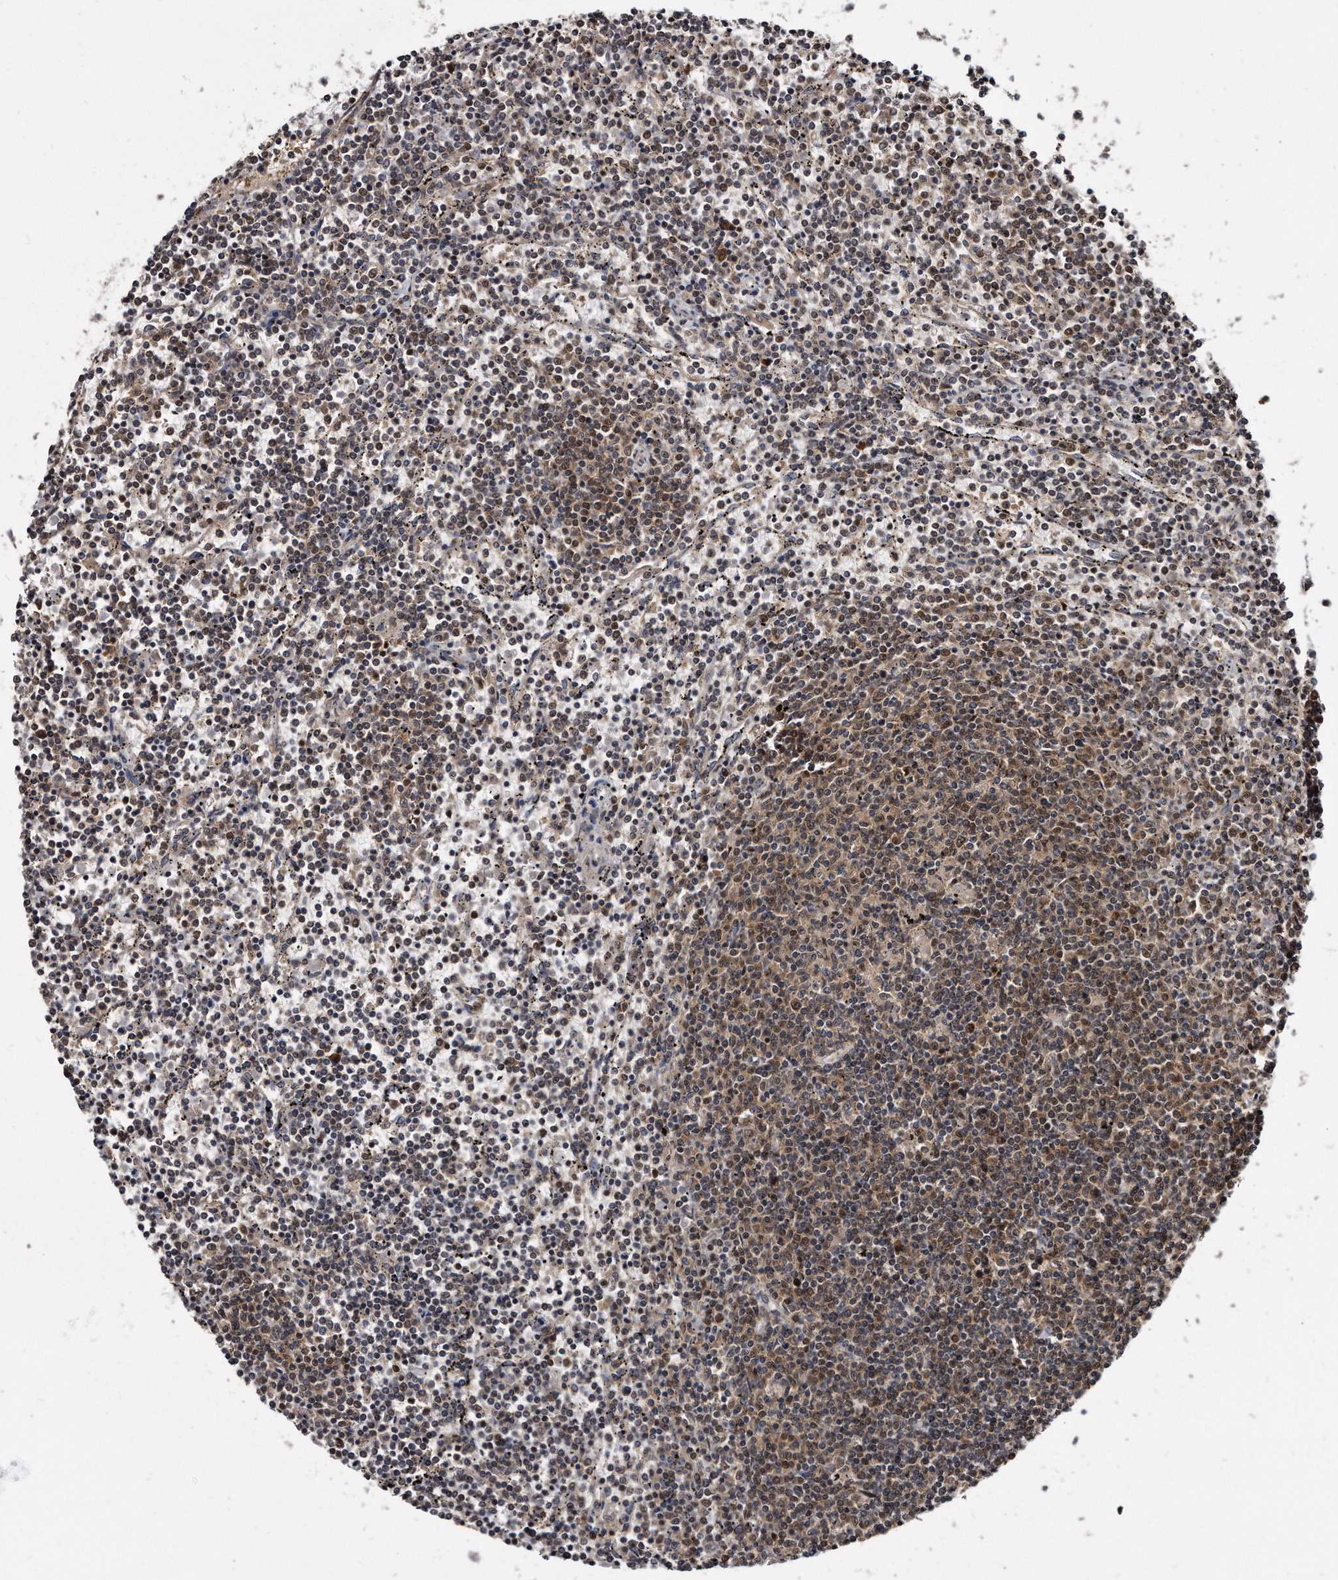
{"staining": {"intensity": "weak", "quantity": ">75%", "location": "cytoplasmic/membranous"}, "tissue": "lymphoma", "cell_type": "Tumor cells", "image_type": "cancer", "snomed": [{"axis": "morphology", "description": "Malignant lymphoma, non-Hodgkin's type, Low grade"}, {"axis": "topography", "description": "Spleen"}], "caption": "Low-grade malignant lymphoma, non-Hodgkin's type was stained to show a protein in brown. There is low levels of weak cytoplasmic/membranous expression in approximately >75% of tumor cells. The staining was performed using DAB (3,3'-diaminobenzidine) to visualize the protein expression in brown, while the nuclei were stained in blue with hematoxylin (Magnification: 20x).", "gene": "FAM136A", "patient": {"sex": "female", "age": 50}}